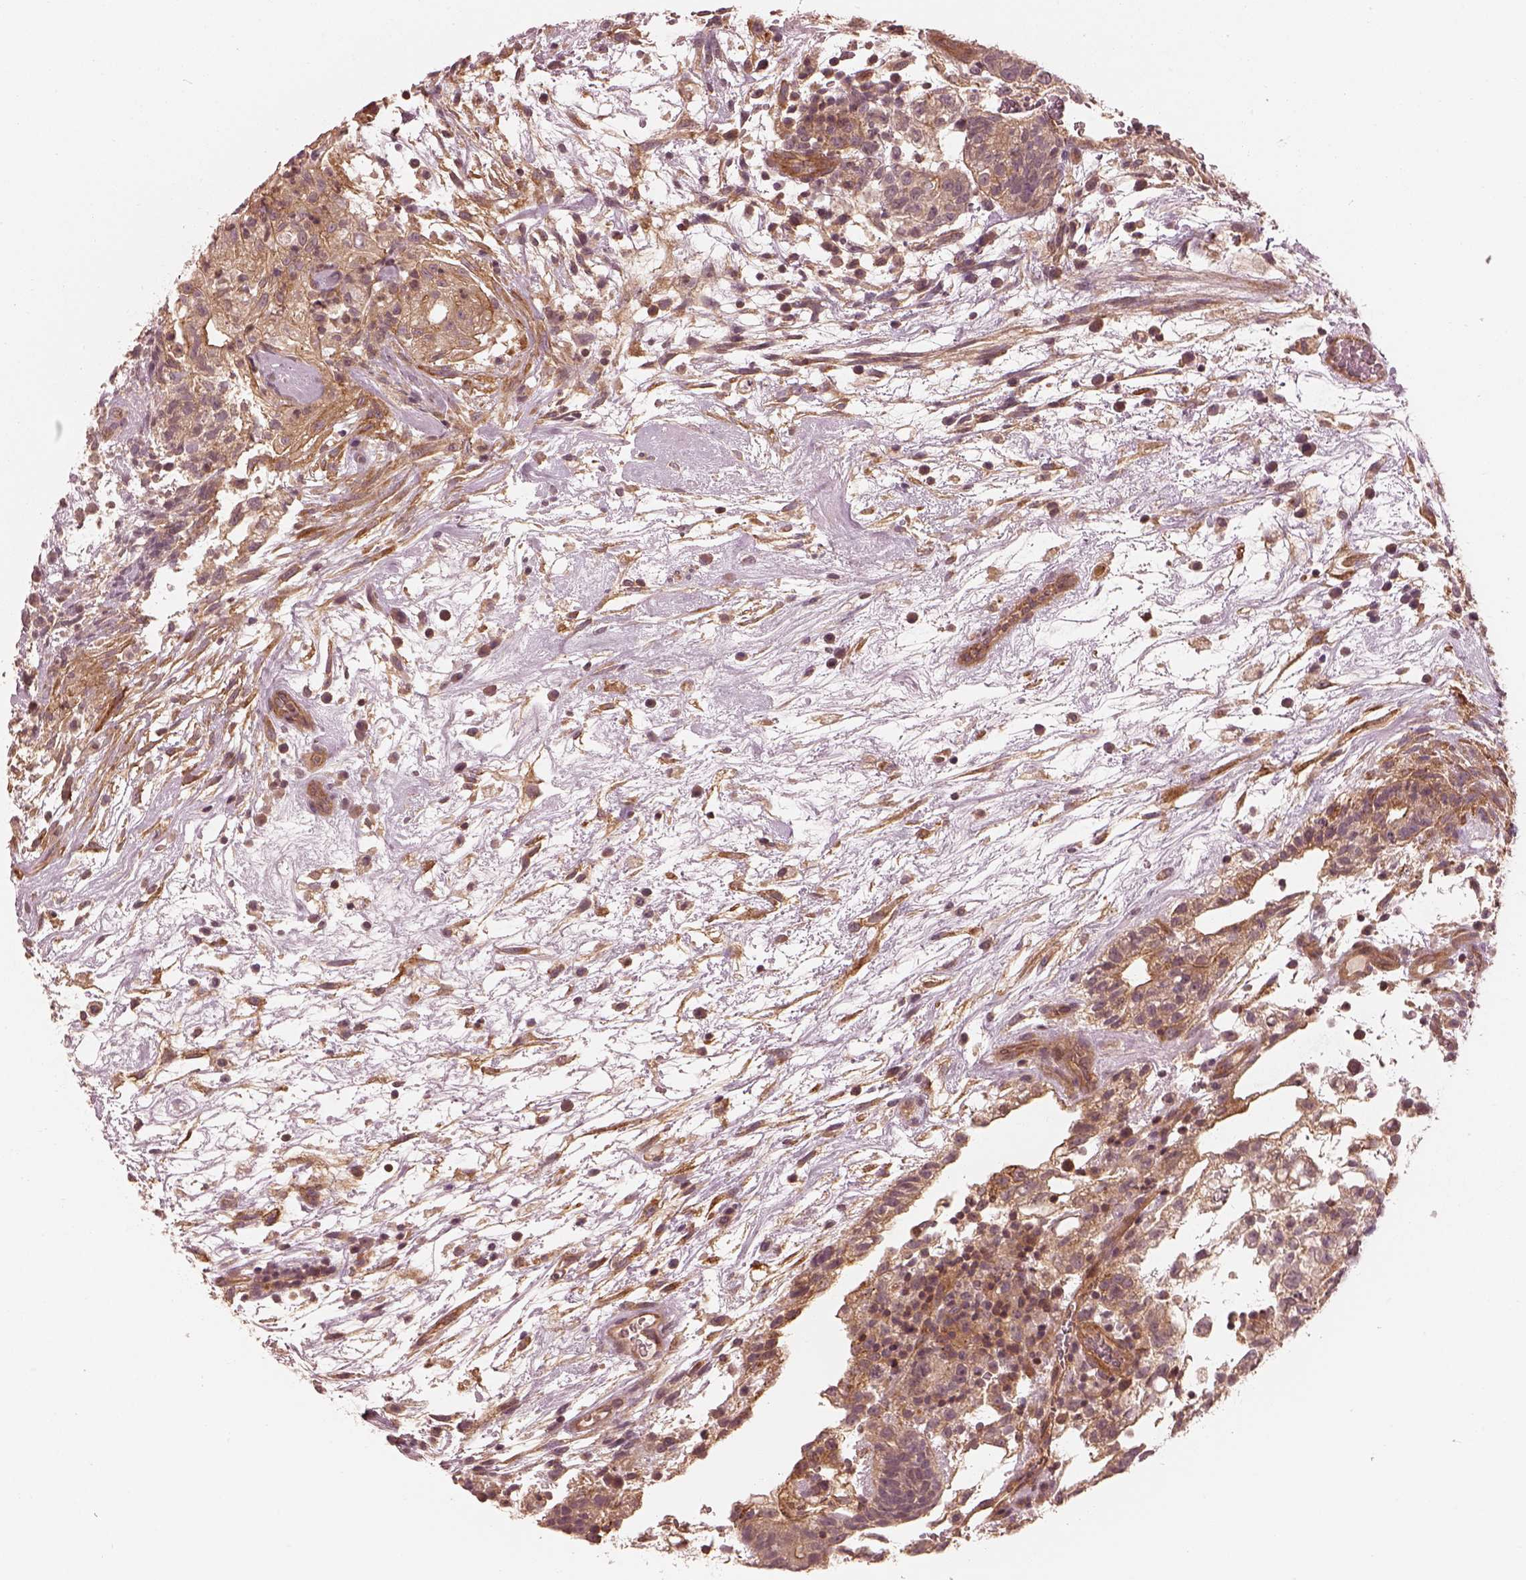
{"staining": {"intensity": "strong", "quantity": "25%-75%", "location": "cytoplasmic/membranous"}, "tissue": "testis cancer", "cell_type": "Tumor cells", "image_type": "cancer", "snomed": [{"axis": "morphology", "description": "Normal tissue, NOS"}, {"axis": "morphology", "description": "Carcinoma, Embryonal, NOS"}, {"axis": "topography", "description": "Testis"}], "caption": "Immunohistochemical staining of human testis embryonal carcinoma displays high levels of strong cytoplasmic/membranous protein staining in about 25%-75% of tumor cells.", "gene": "FAM107B", "patient": {"sex": "male", "age": 32}}